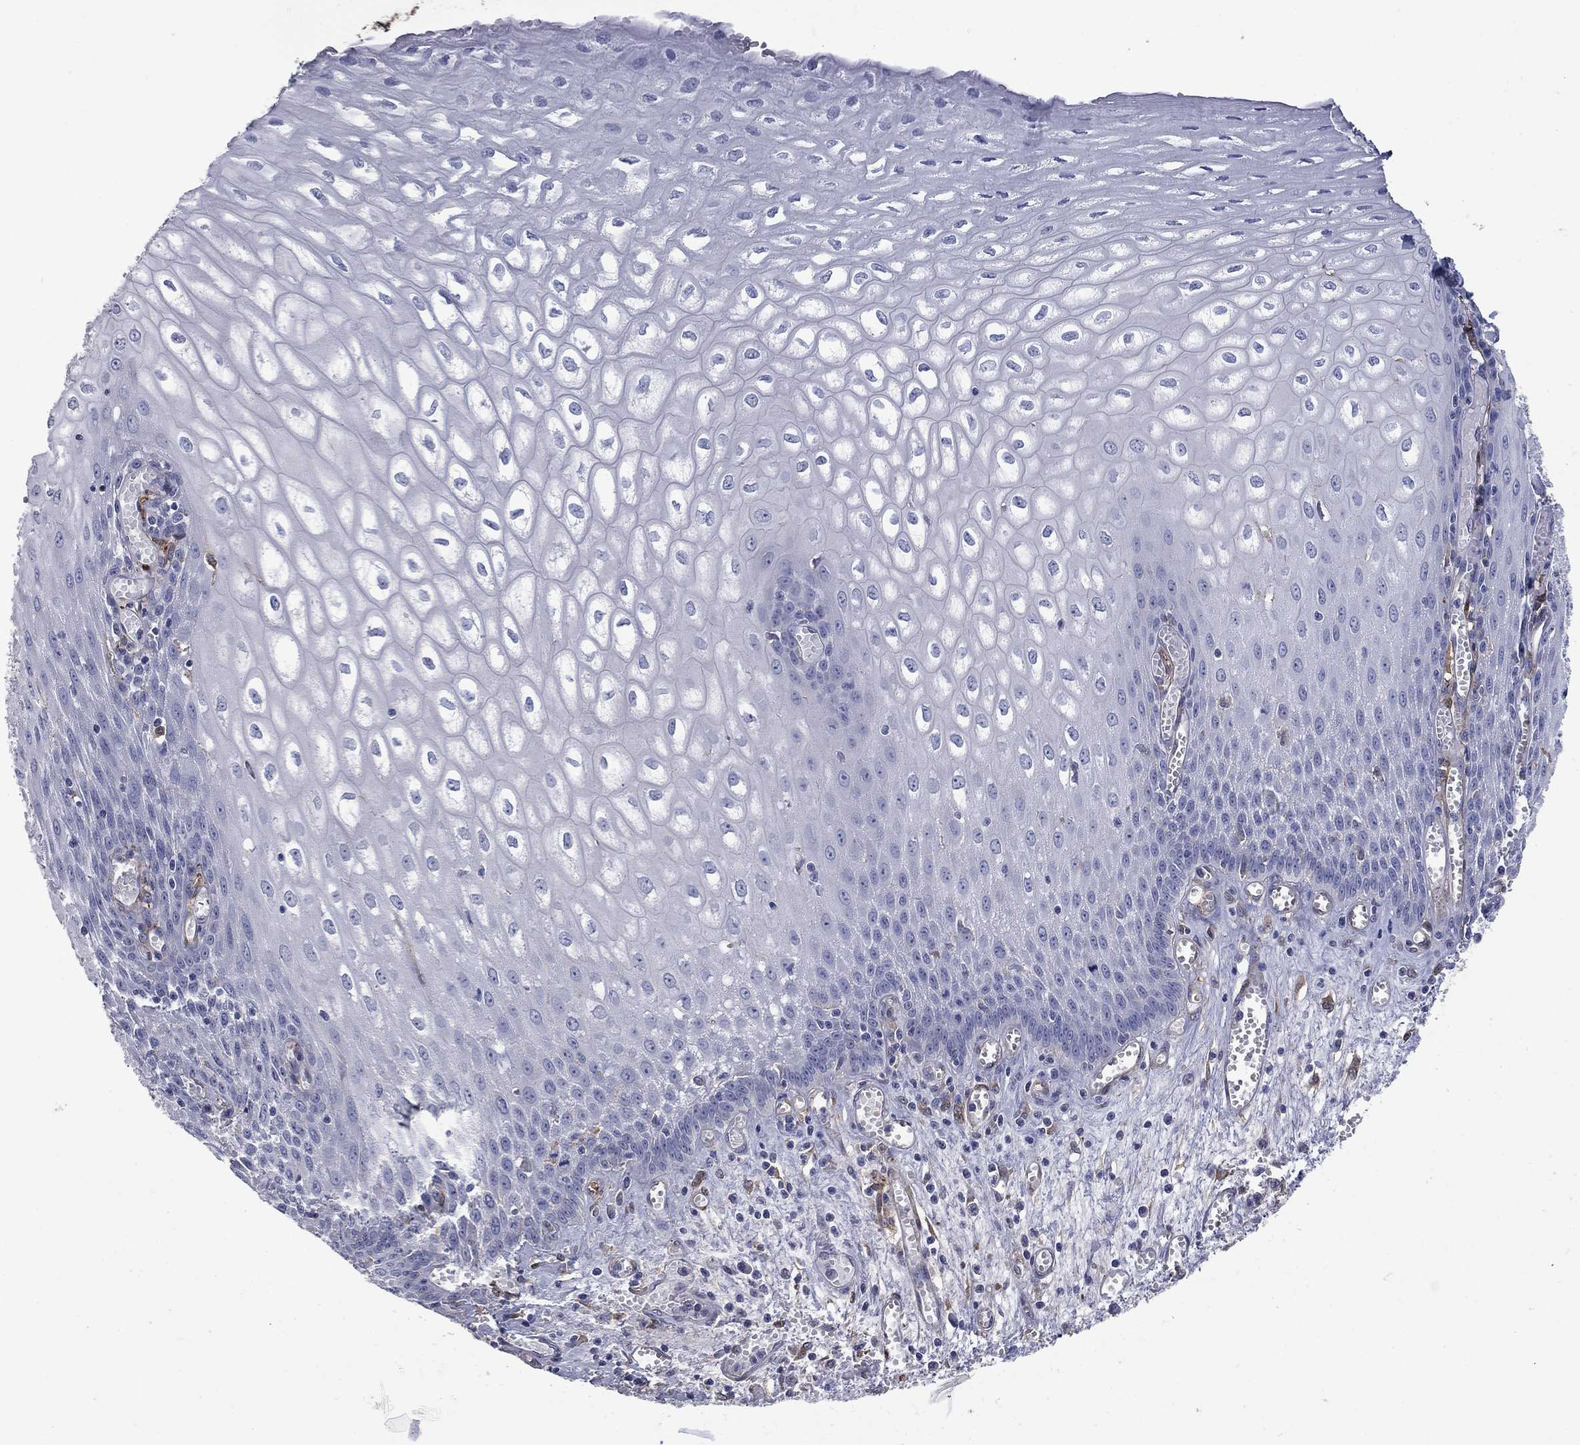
{"staining": {"intensity": "negative", "quantity": "none", "location": "none"}, "tissue": "esophagus", "cell_type": "Squamous epithelial cells", "image_type": "normal", "snomed": [{"axis": "morphology", "description": "Normal tissue, NOS"}, {"axis": "topography", "description": "Esophagus"}], "caption": "Image shows no protein staining in squamous epithelial cells of normal esophagus. Brightfield microscopy of immunohistochemistry stained with DAB (brown) and hematoxylin (blue), captured at high magnification.", "gene": "DPYSL2", "patient": {"sex": "male", "age": 58}}